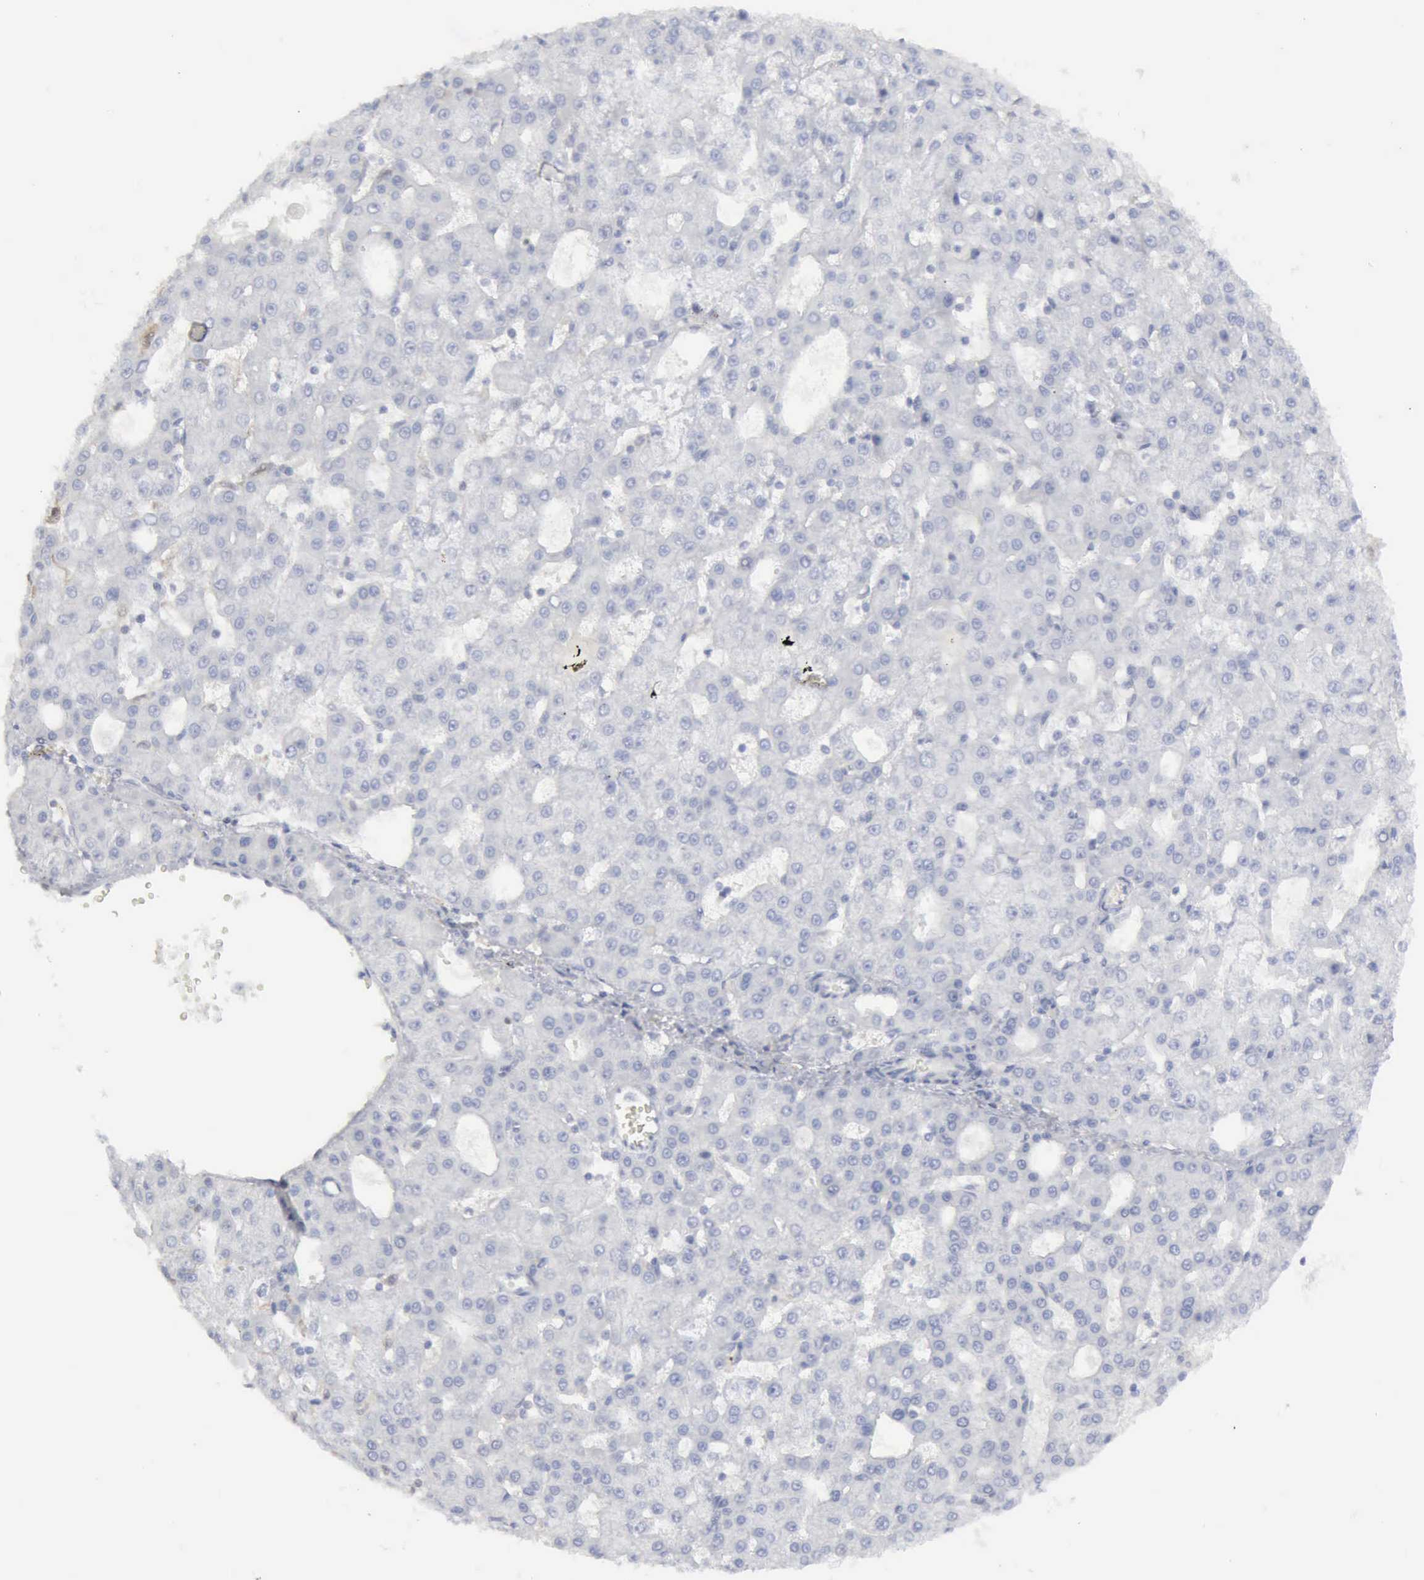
{"staining": {"intensity": "negative", "quantity": "none", "location": "none"}, "tissue": "liver cancer", "cell_type": "Tumor cells", "image_type": "cancer", "snomed": [{"axis": "morphology", "description": "Carcinoma, Hepatocellular, NOS"}, {"axis": "topography", "description": "Liver"}], "caption": "High power microscopy image of an IHC micrograph of hepatocellular carcinoma (liver), revealing no significant staining in tumor cells.", "gene": "STAT1", "patient": {"sex": "male", "age": 47}}